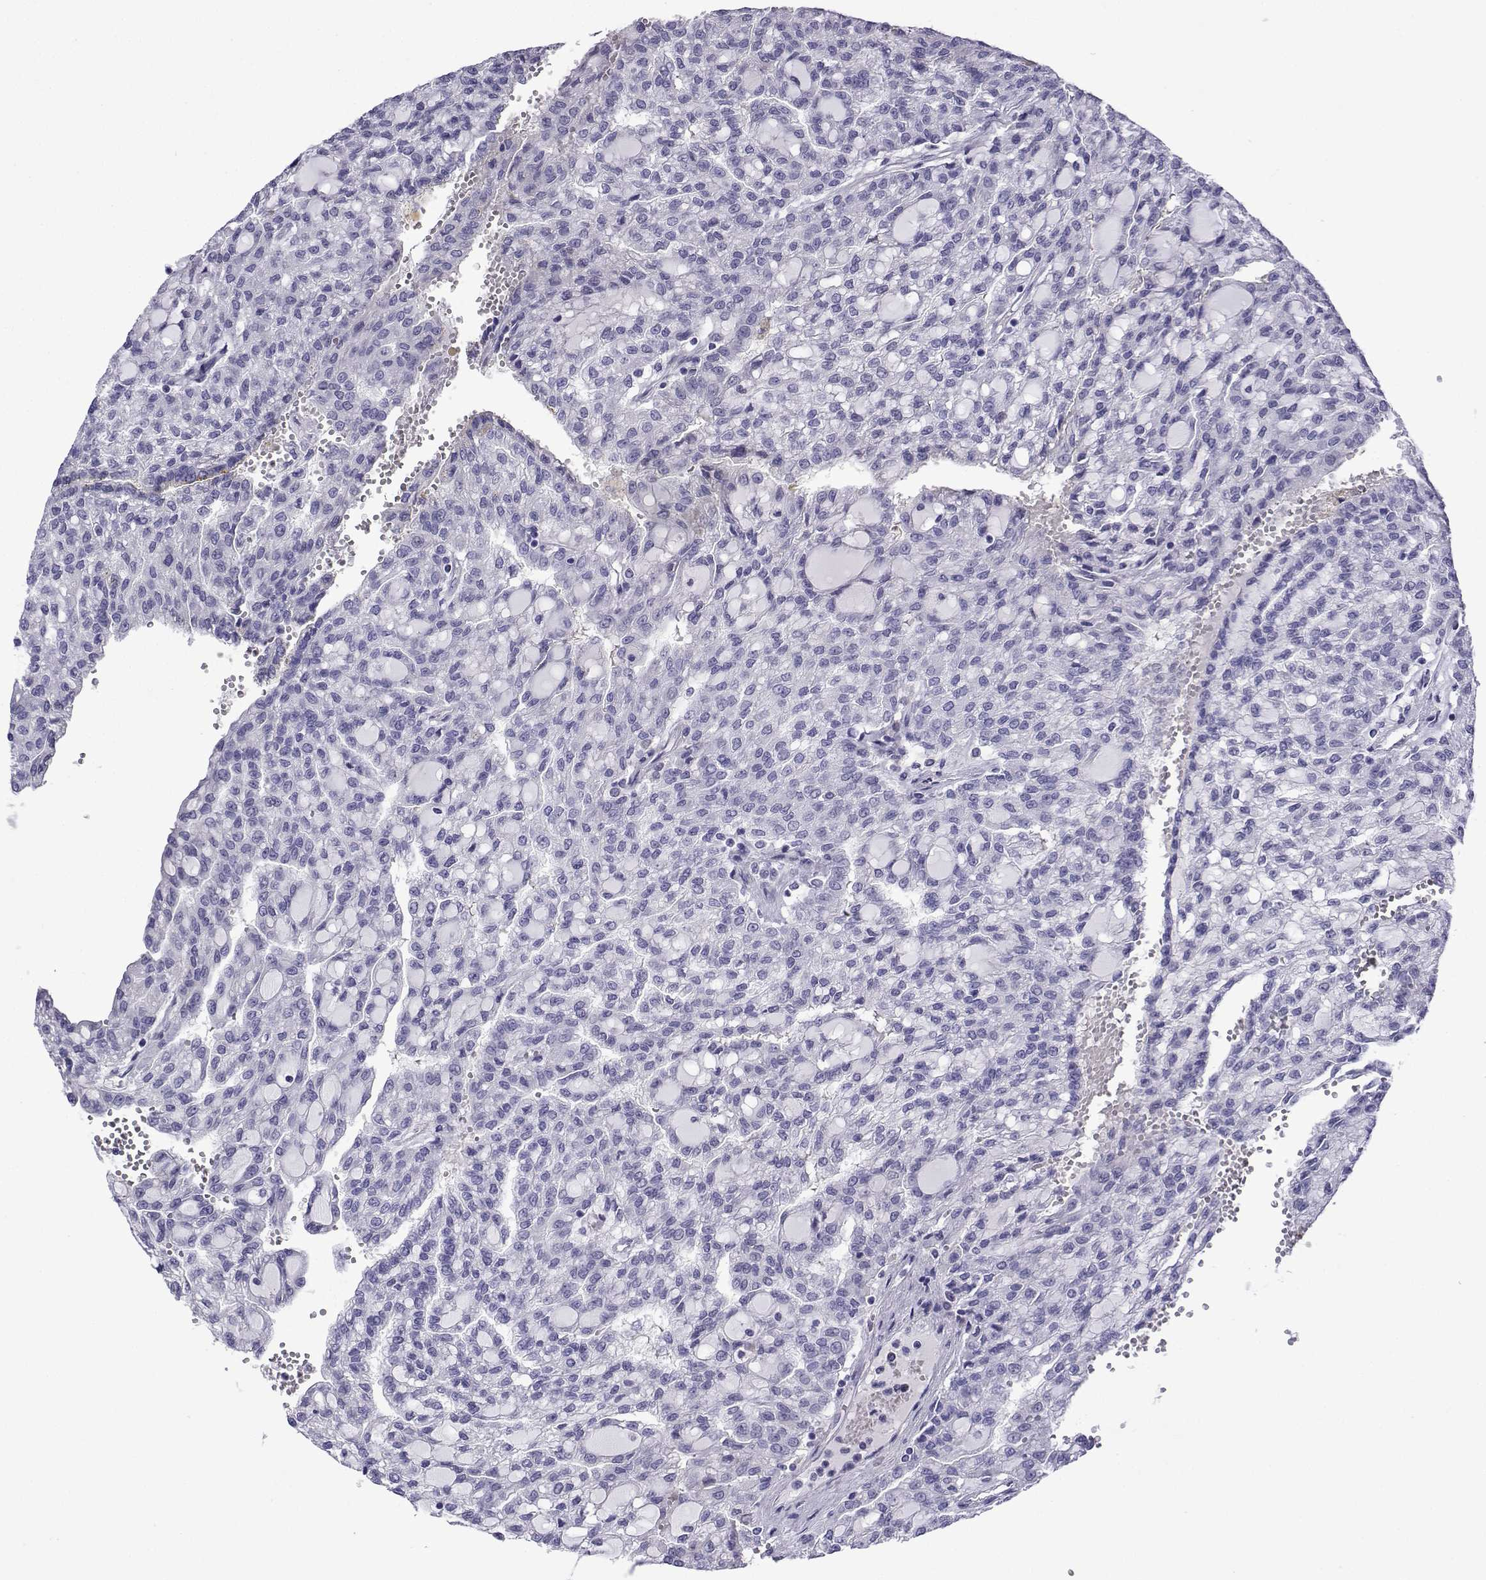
{"staining": {"intensity": "negative", "quantity": "none", "location": "none"}, "tissue": "renal cancer", "cell_type": "Tumor cells", "image_type": "cancer", "snomed": [{"axis": "morphology", "description": "Adenocarcinoma, NOS"}, {"axis": "topography", "description": "Kidney"}], "caption": "There is no significant staining in tumor cells of renal cancer.", "gene": "TRIM46", "patient": {"sex": "male", "age": 63}}